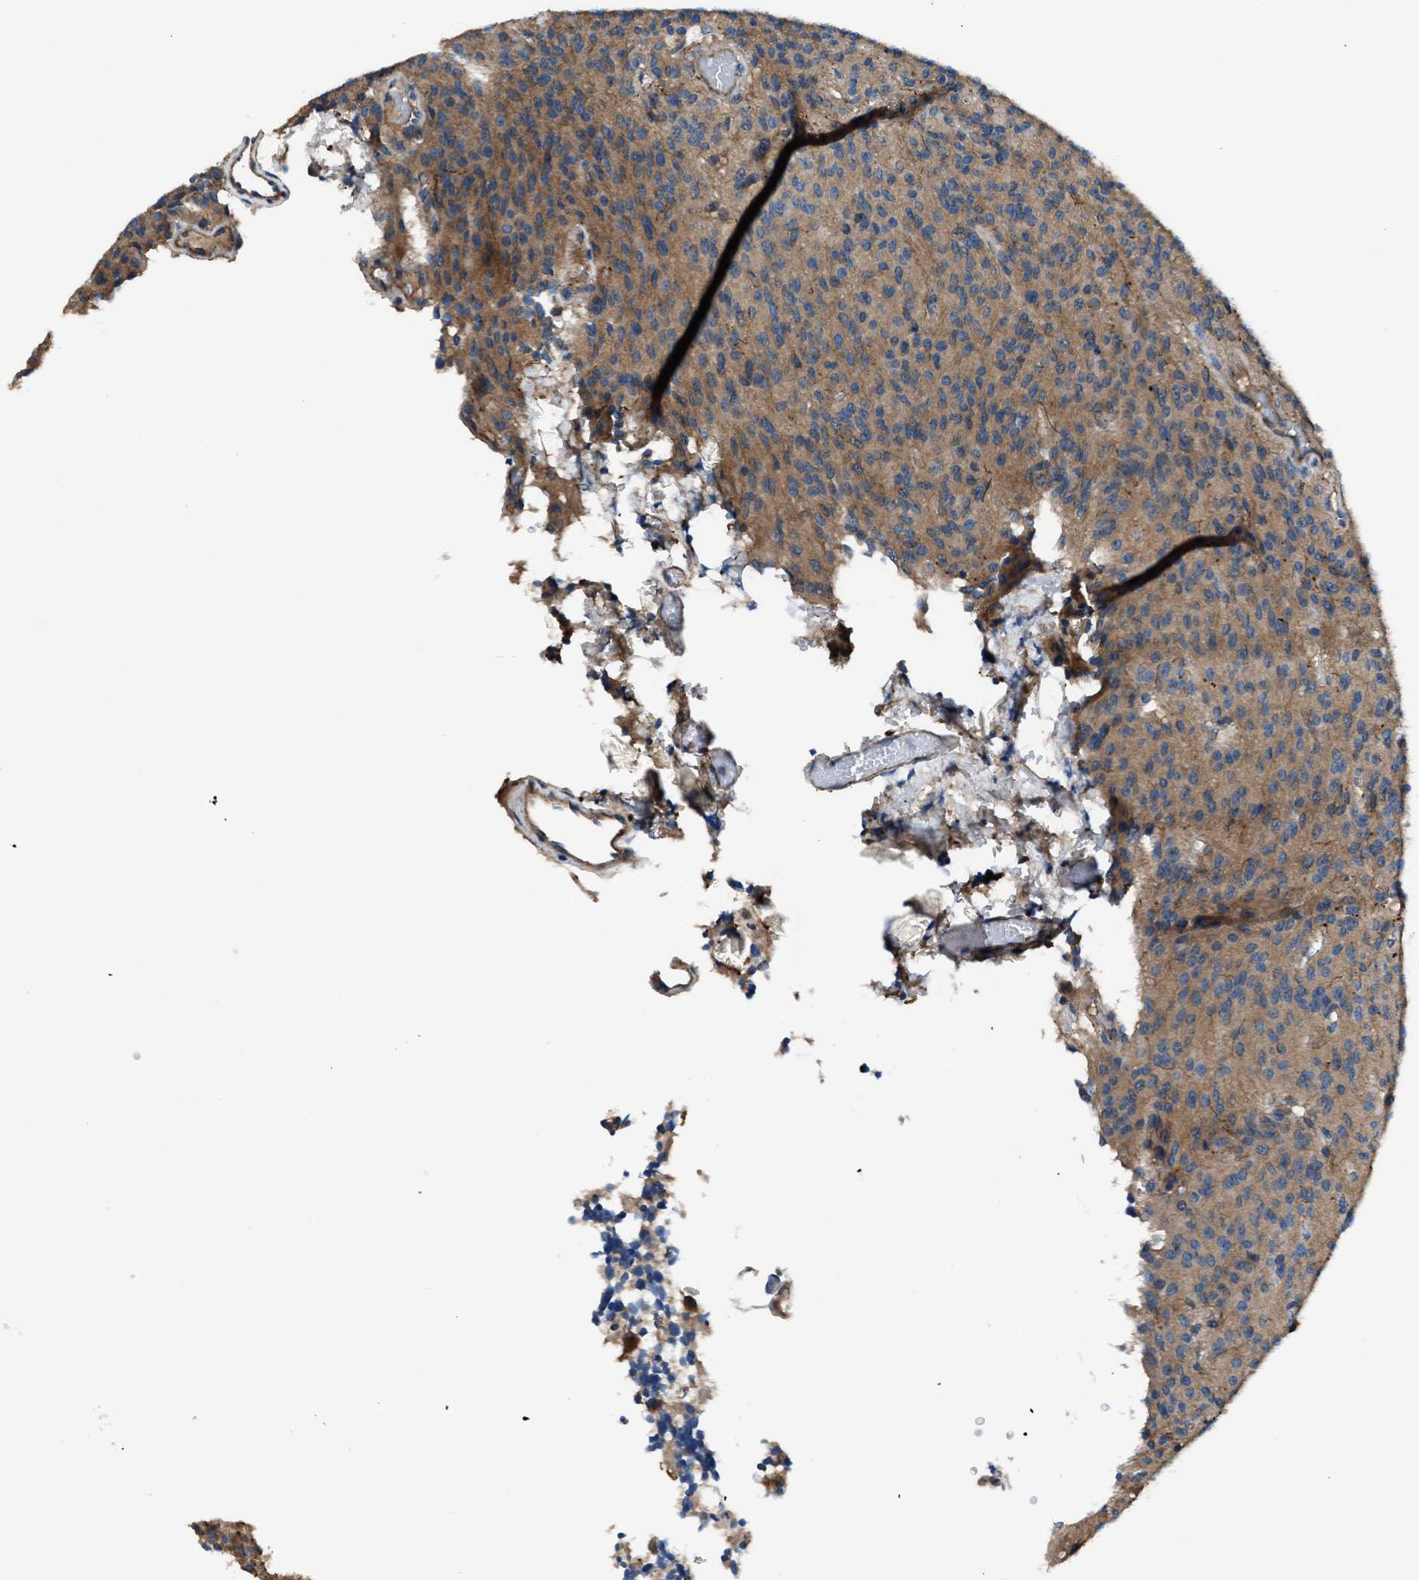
{"staining": {"intensity": "moderate", "quantity": ">75%", "location": "cytoplasmic/membranous"}, "tissue": "glioma", "cell_type": "Tumor cells", "image_type": "cancer", "snomed": [{"axis": "morphology", "description": "Glioma, malignant, High grade"}, {"axis": "topography", "description": "Brain"}], "caption": "Brown immunohistochemical staining in human malignant glioma (high-grade) demonstrates moderate cytoplasmic/membranous expression in approximately >75% of tumor cells.", "gene": "SLC38A6", "patient": {"sex": "male", "age": 34}}